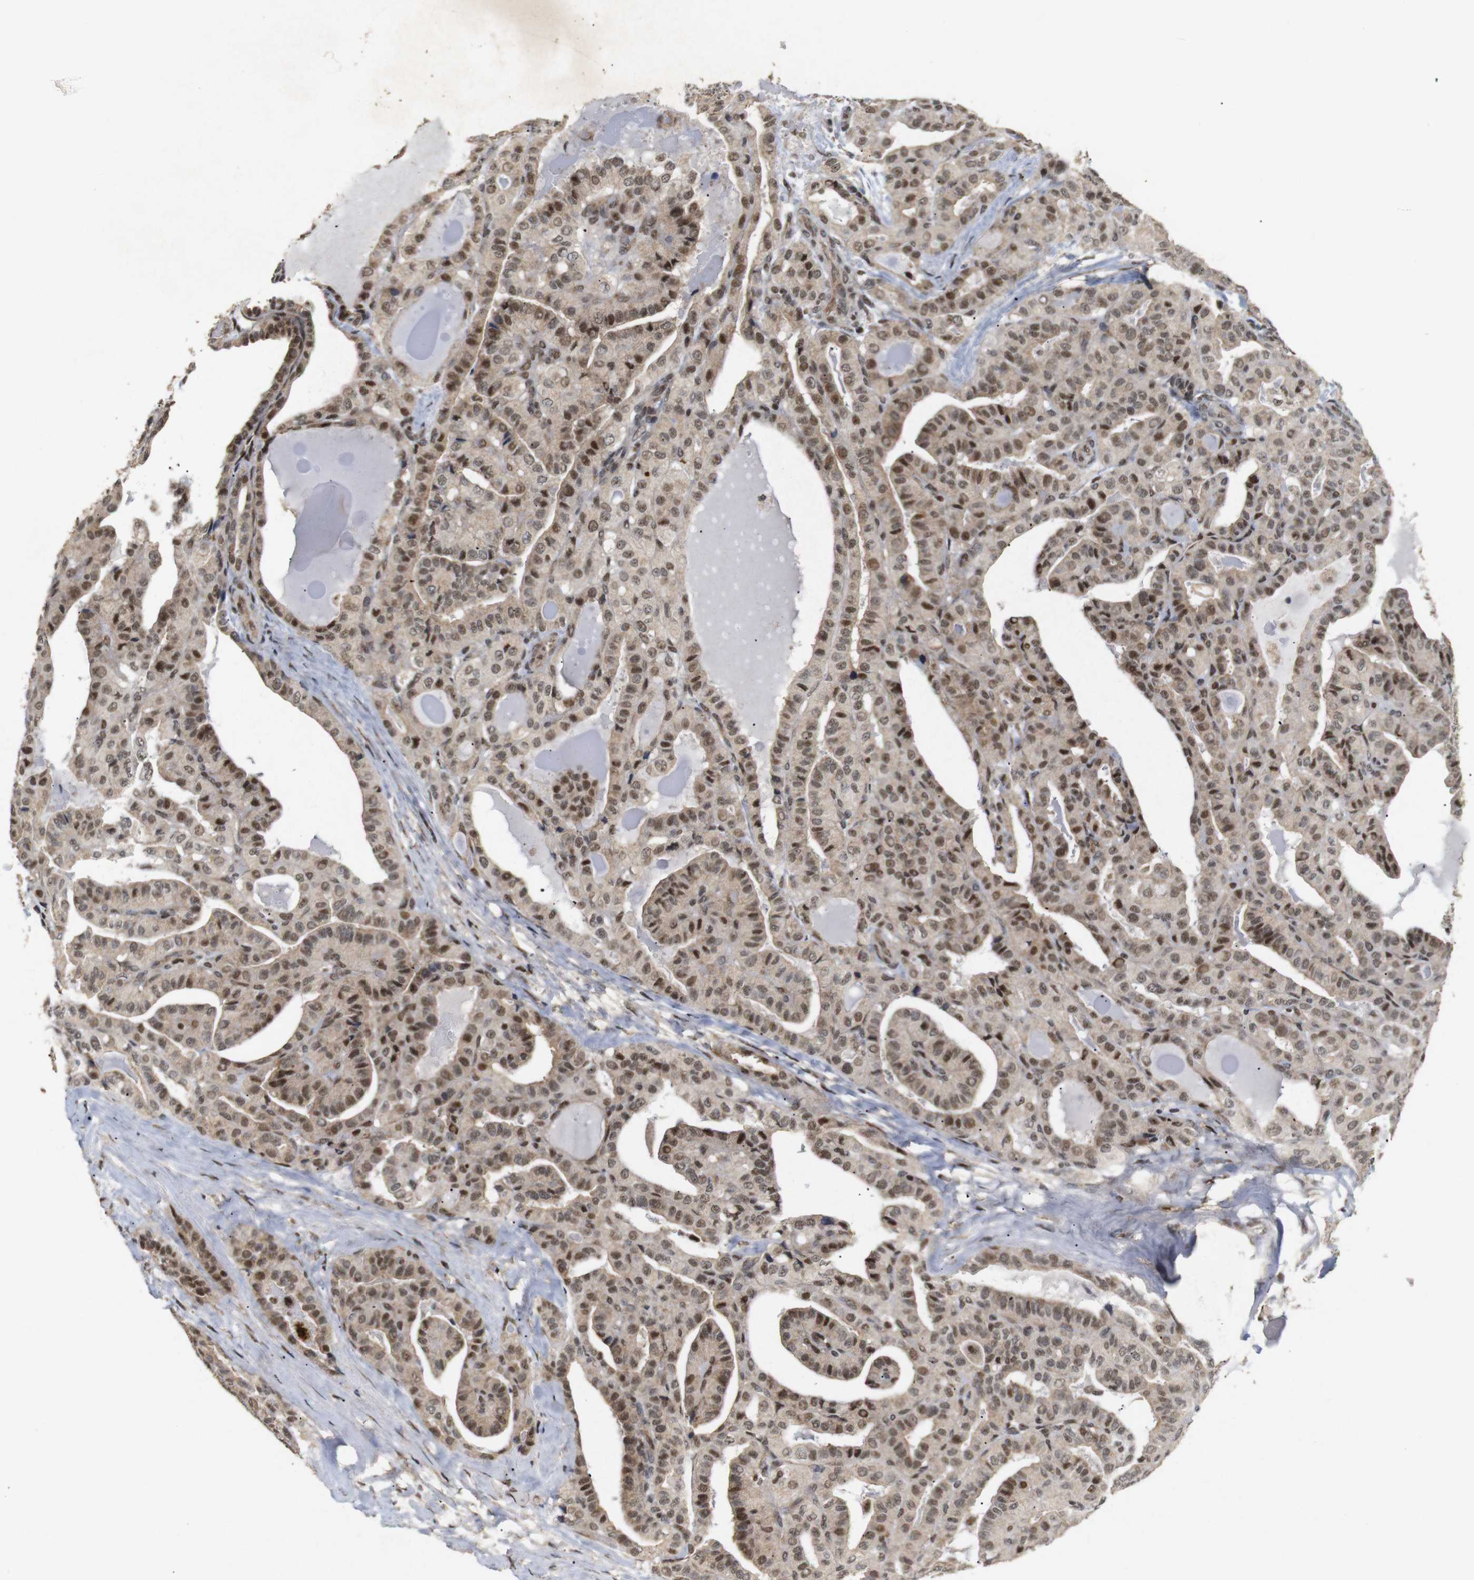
{"staining": {"intensity": "moderate", "quantity": ">75%", "location": "cytoplasmic/membranous,nuclear"}, "tissue": "thyroid cancer", "cell_type": "Tumor cells", "image_type": "cancer", "snomed": [{"axis": "morphology", "description": "Papillary adenocarcinoma, NOS"}, {"axis": "topography", "description": "Thyroid gland"}], "caption": "Moderate cytoplasmic/membranous and nuclear protein positivity is appreciated in approximately >75% of tumor cells in thyroid cancer. Immunohistochemistry (ihc) stains the protein in brown and the nuclei are stained blue.", "gene": "PYM1", "patient": {"sex": "male", "age": 77}}